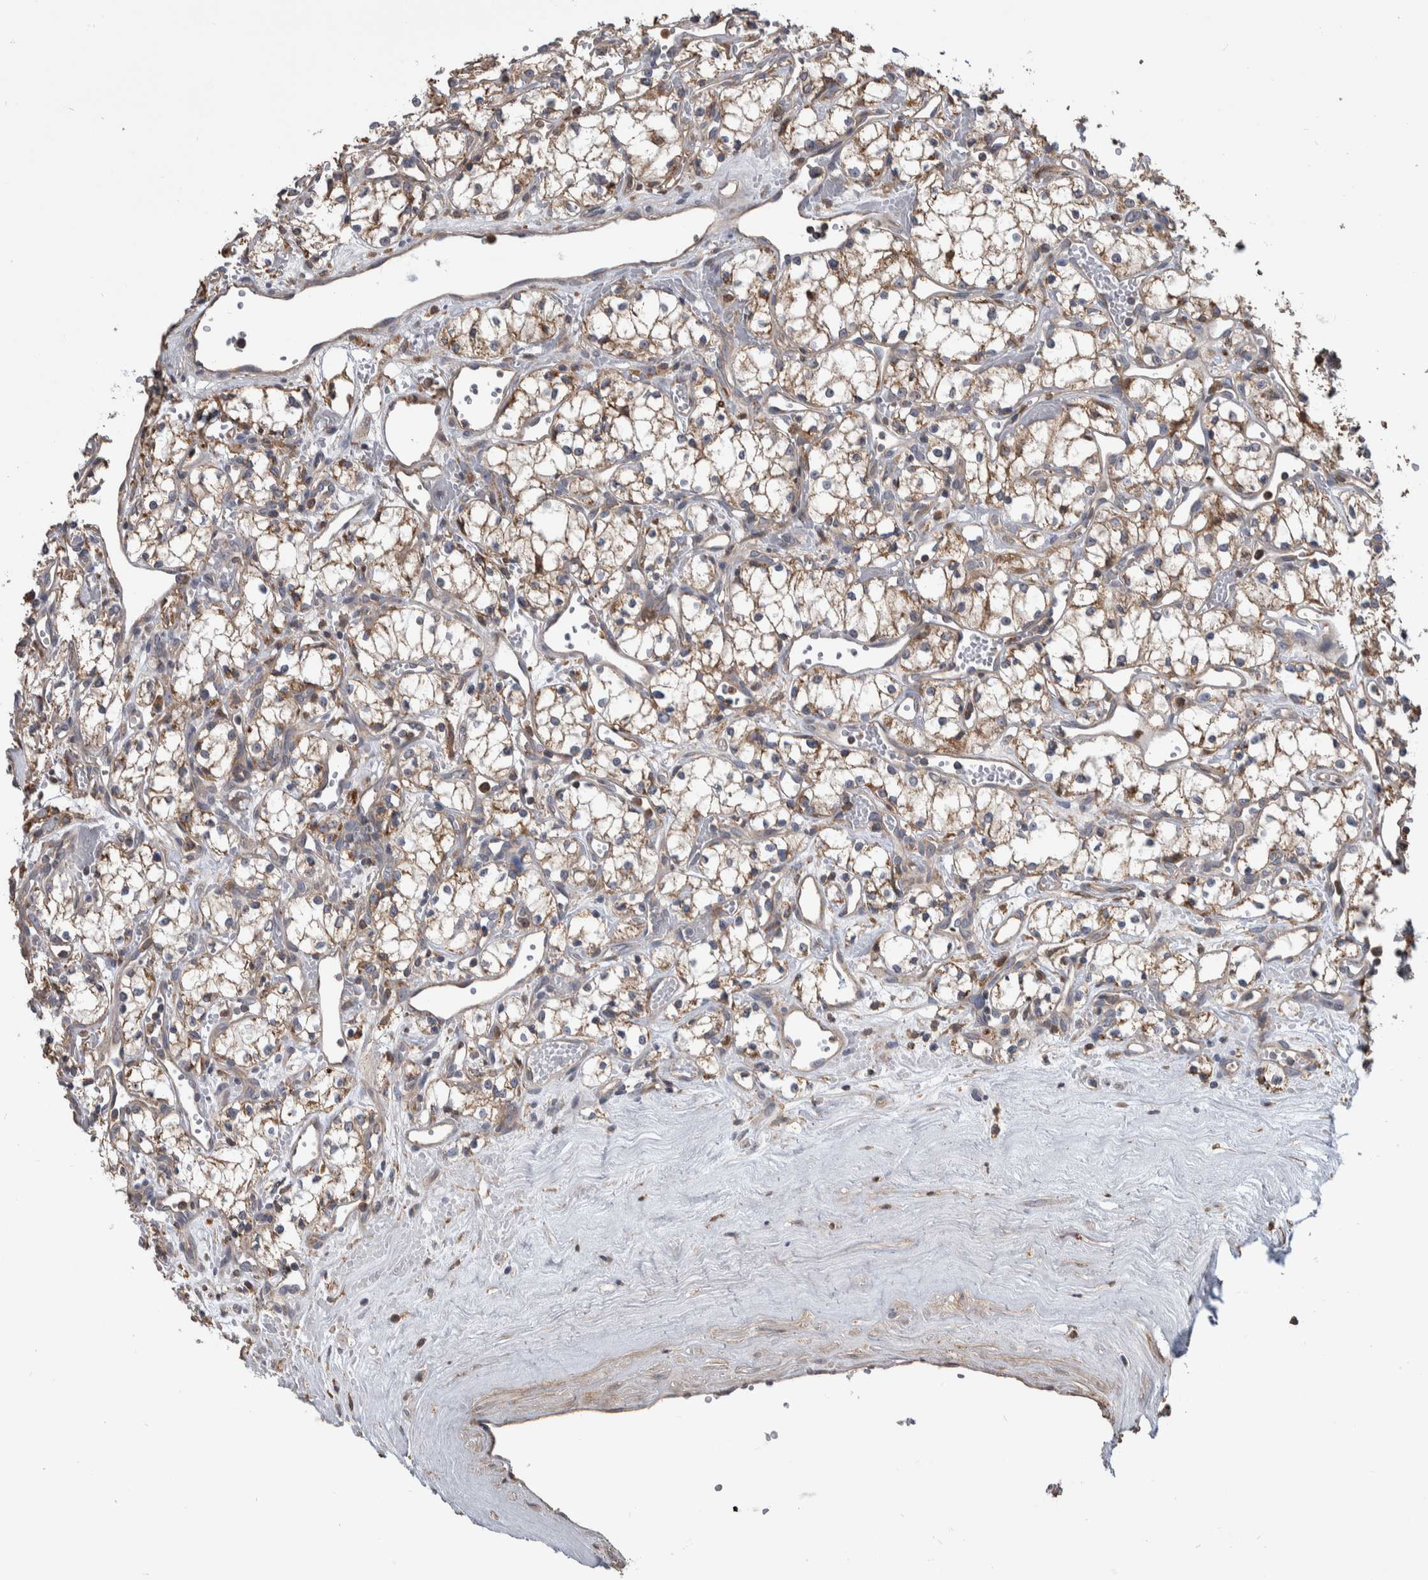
{"staining": {"intensity": "weak", "quantity": "25%-75%", "location": "cytoplasmic/membranous"}, "tissue": "renal cancer", "cell_type": "Tumor cells", "image_type": "cancer", "snomed": [{"axis": "morphology", "description": "Adenocarcinoma, NOS"}, {"axis": "topography", "description": "Kidney"}], "caption": "Renal cancer stained for a protein (brown) exhibits weak cytoplasmic/membranous positive staining in approximately 25%-75% of tumor cells.", "gene": "SDCBP", "patient": {"sex": "male", "age": 59}}